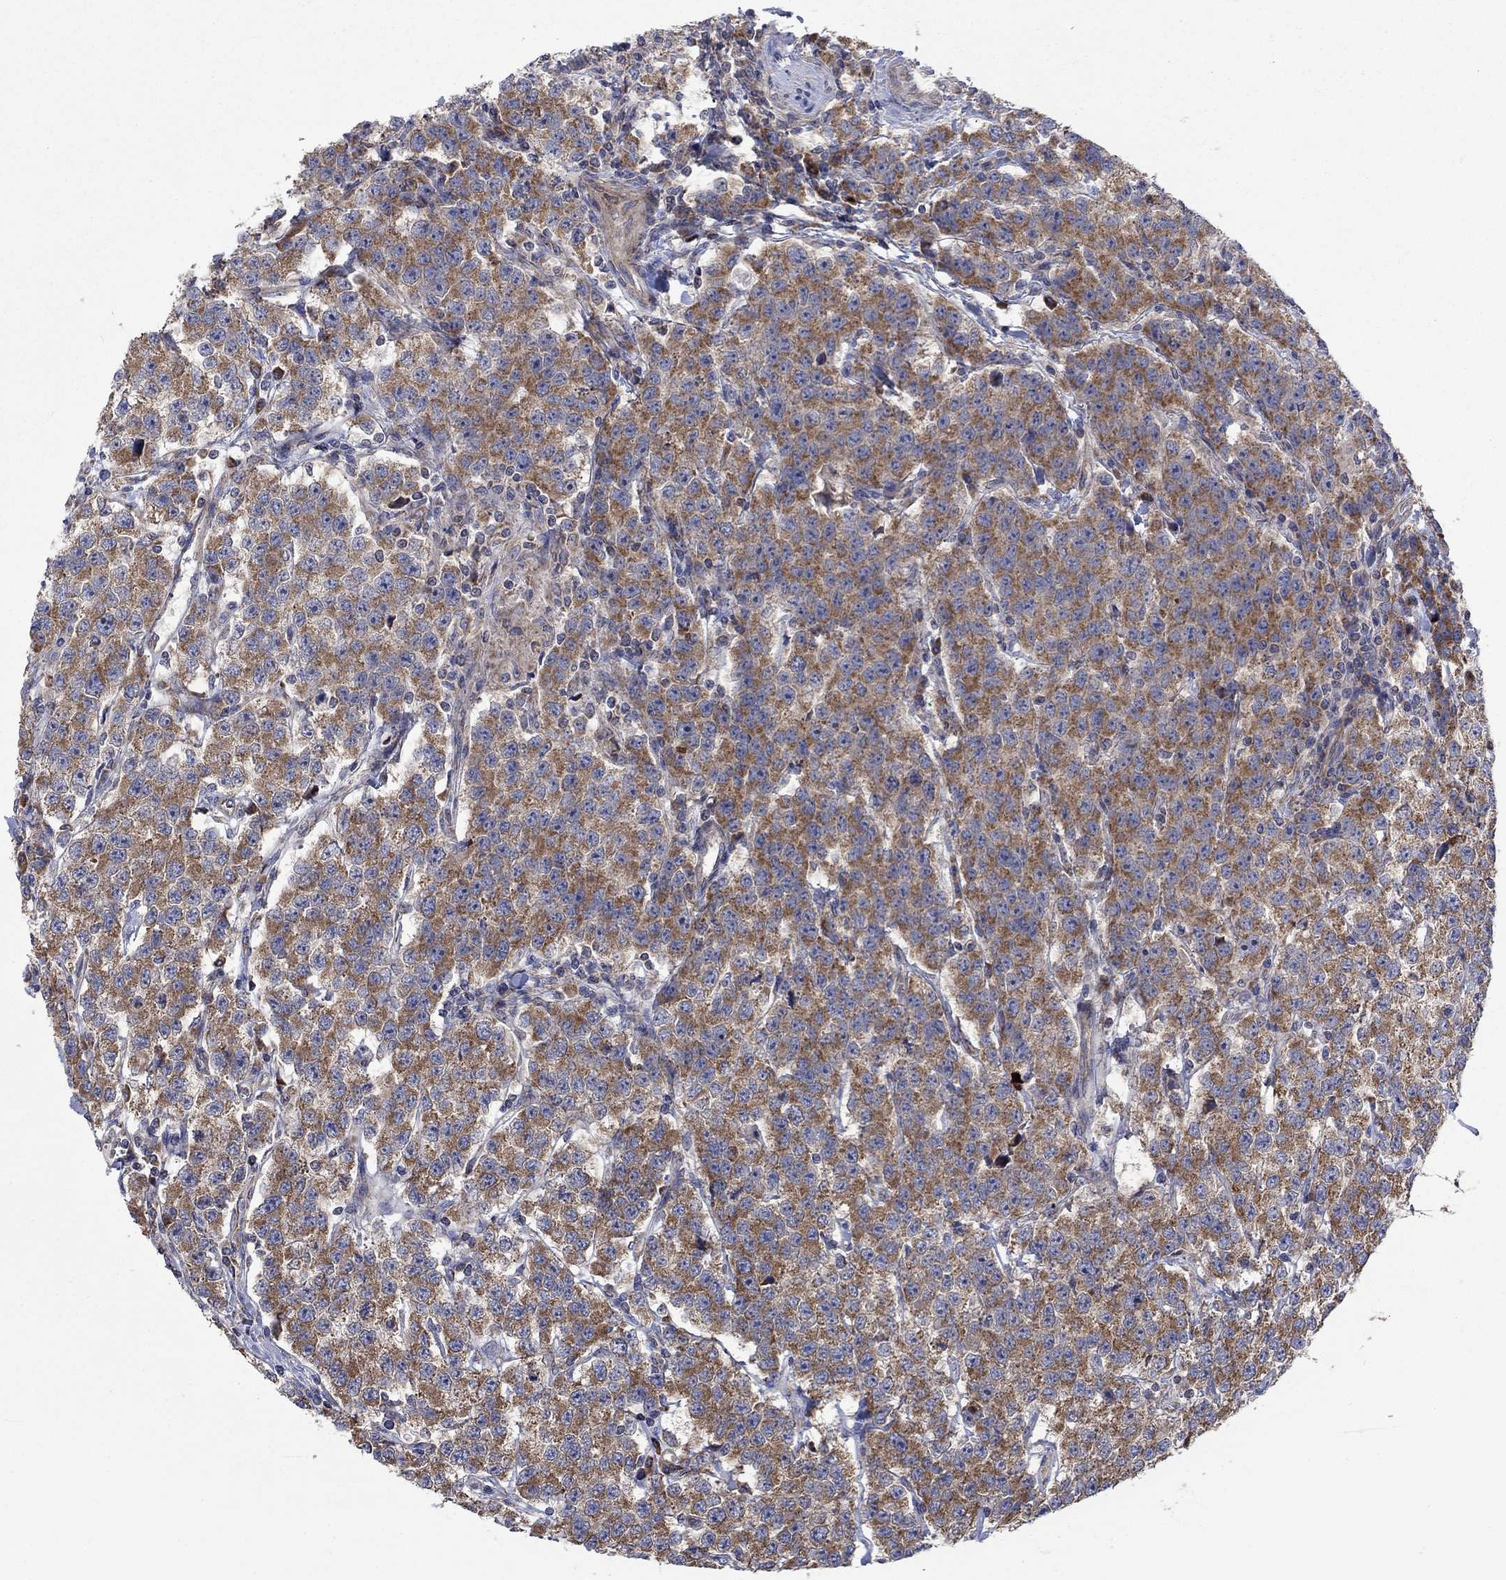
{"staining": {"intensity": "moderate", "quantity": ">75%", "location": "cytoplasmic/membranous"}, "tissue": "testis cancer", "cell_type": "Tumor cells", "image_type": "cancer", "snomed": [{"axis": "morphology", "description": "Seminoma, NOS"}, {"axis": "topography", "description": "Testis"}], "caption": "High-power microscopy captured an immunohistochemistry (IHC) image of seminoma (testis), revealing moderate cytoplasmic/membranous staining in about >75% of tumor cells.", "gene": "RPLP0", "patient": {"sex": "male", "age": 59}}